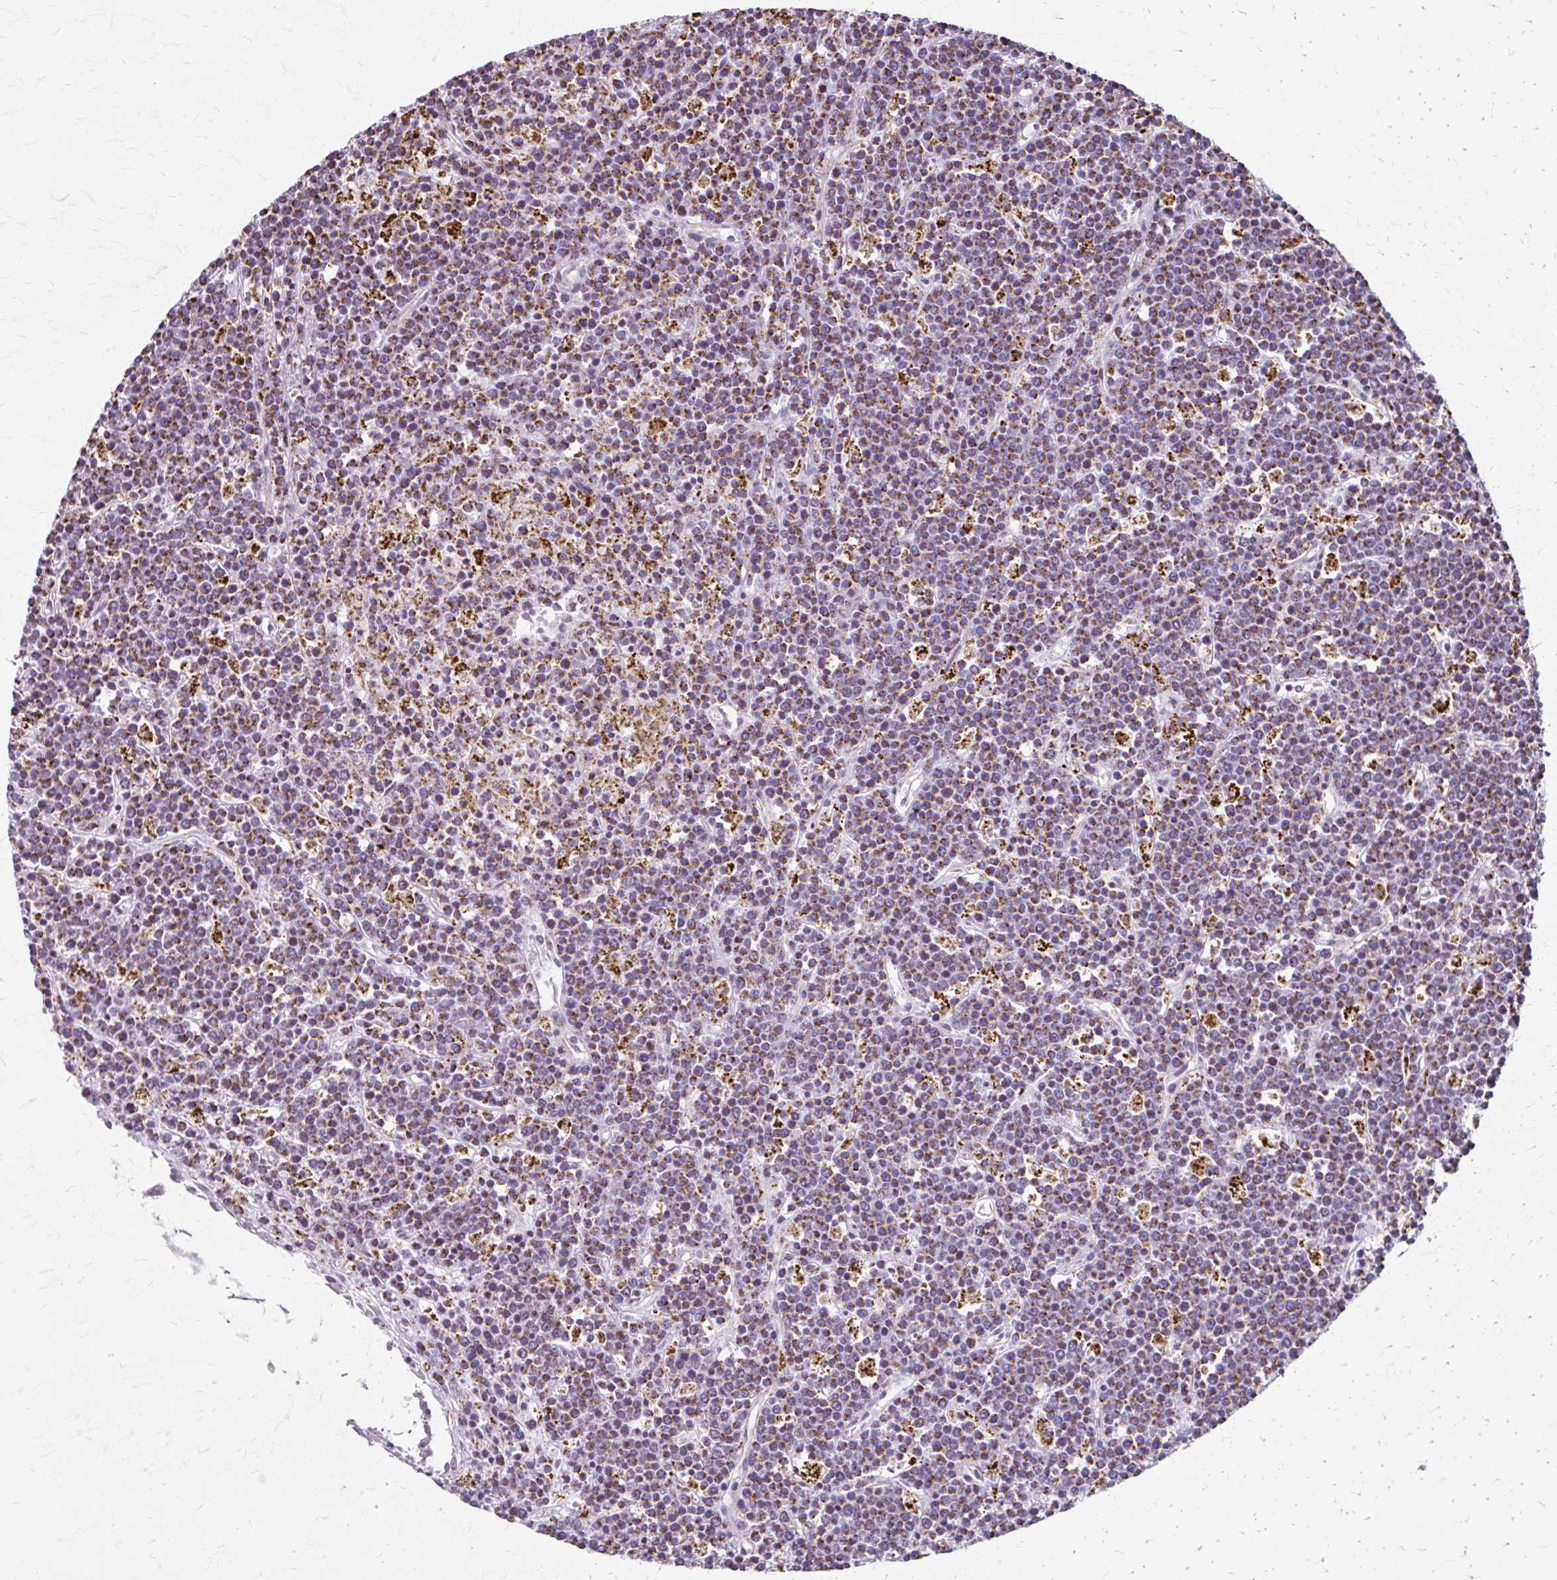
{"staining": {"intensity": "moderate", "quantity": "<25%", "location": "cytoplasmic/membranous"}, "tissue": "lymphoma", "cell_type": "Tumor cells", "image_type": "cancer", "snomed": [{"axis": "morphology", "description": "Malignant lymphoma, non-Hodgkin's type, High grade"}, {"axis": "topography", "description": "Ovary"}], "caption": "The immunohistochemical stain labels moderate cytoplasmic/membranous expression in tumor cells of high-grade malignant lymphoma, non-Hodgkin's type tissue.", "gene": "BEAN1", "patient": {"sex": "female", "age": 56}}